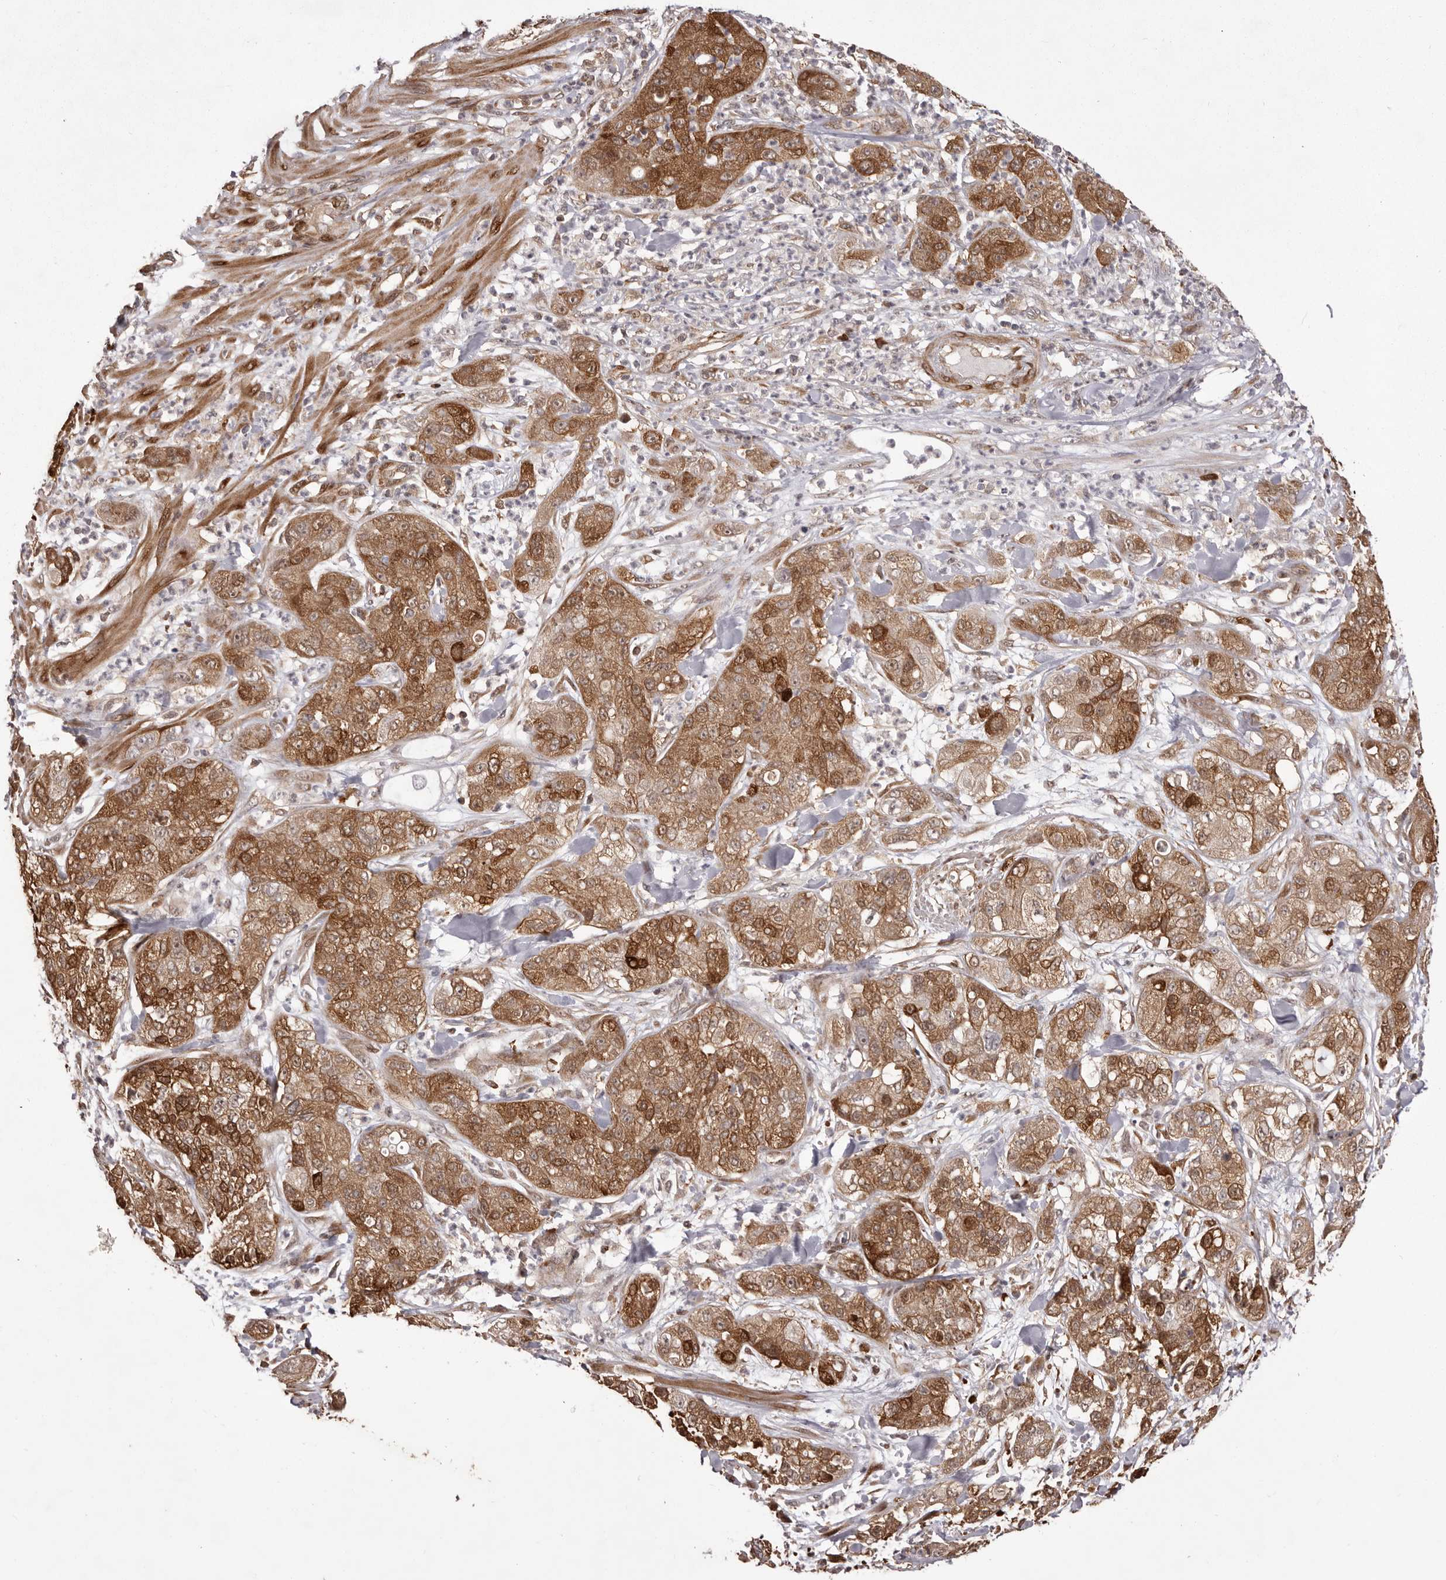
{"staining": {"intensity": "moderate", "quantity": ">75%", "location": "cytoplasmic/membranous"}, "tissue": "pancreatic cancer", "cell_type": "Tumor cells", "image_type": "cancer", "snomed": [{"axis": "morphology", "description": "Adenocarcinoma, NOS"}, {"axis": "topography", "description": "Pancreas"}], "caption": "Pancreatic cancer was stained to show a protein in brown. There is medium levels of moderate cytoplasmic/membranous positivity in about >75% of tumor cells. The protein of interest is shown in brown color, while the nuclei are stained blue.", "gene": "GFOD1", "patient": {"sex": "female", "age": 78}}